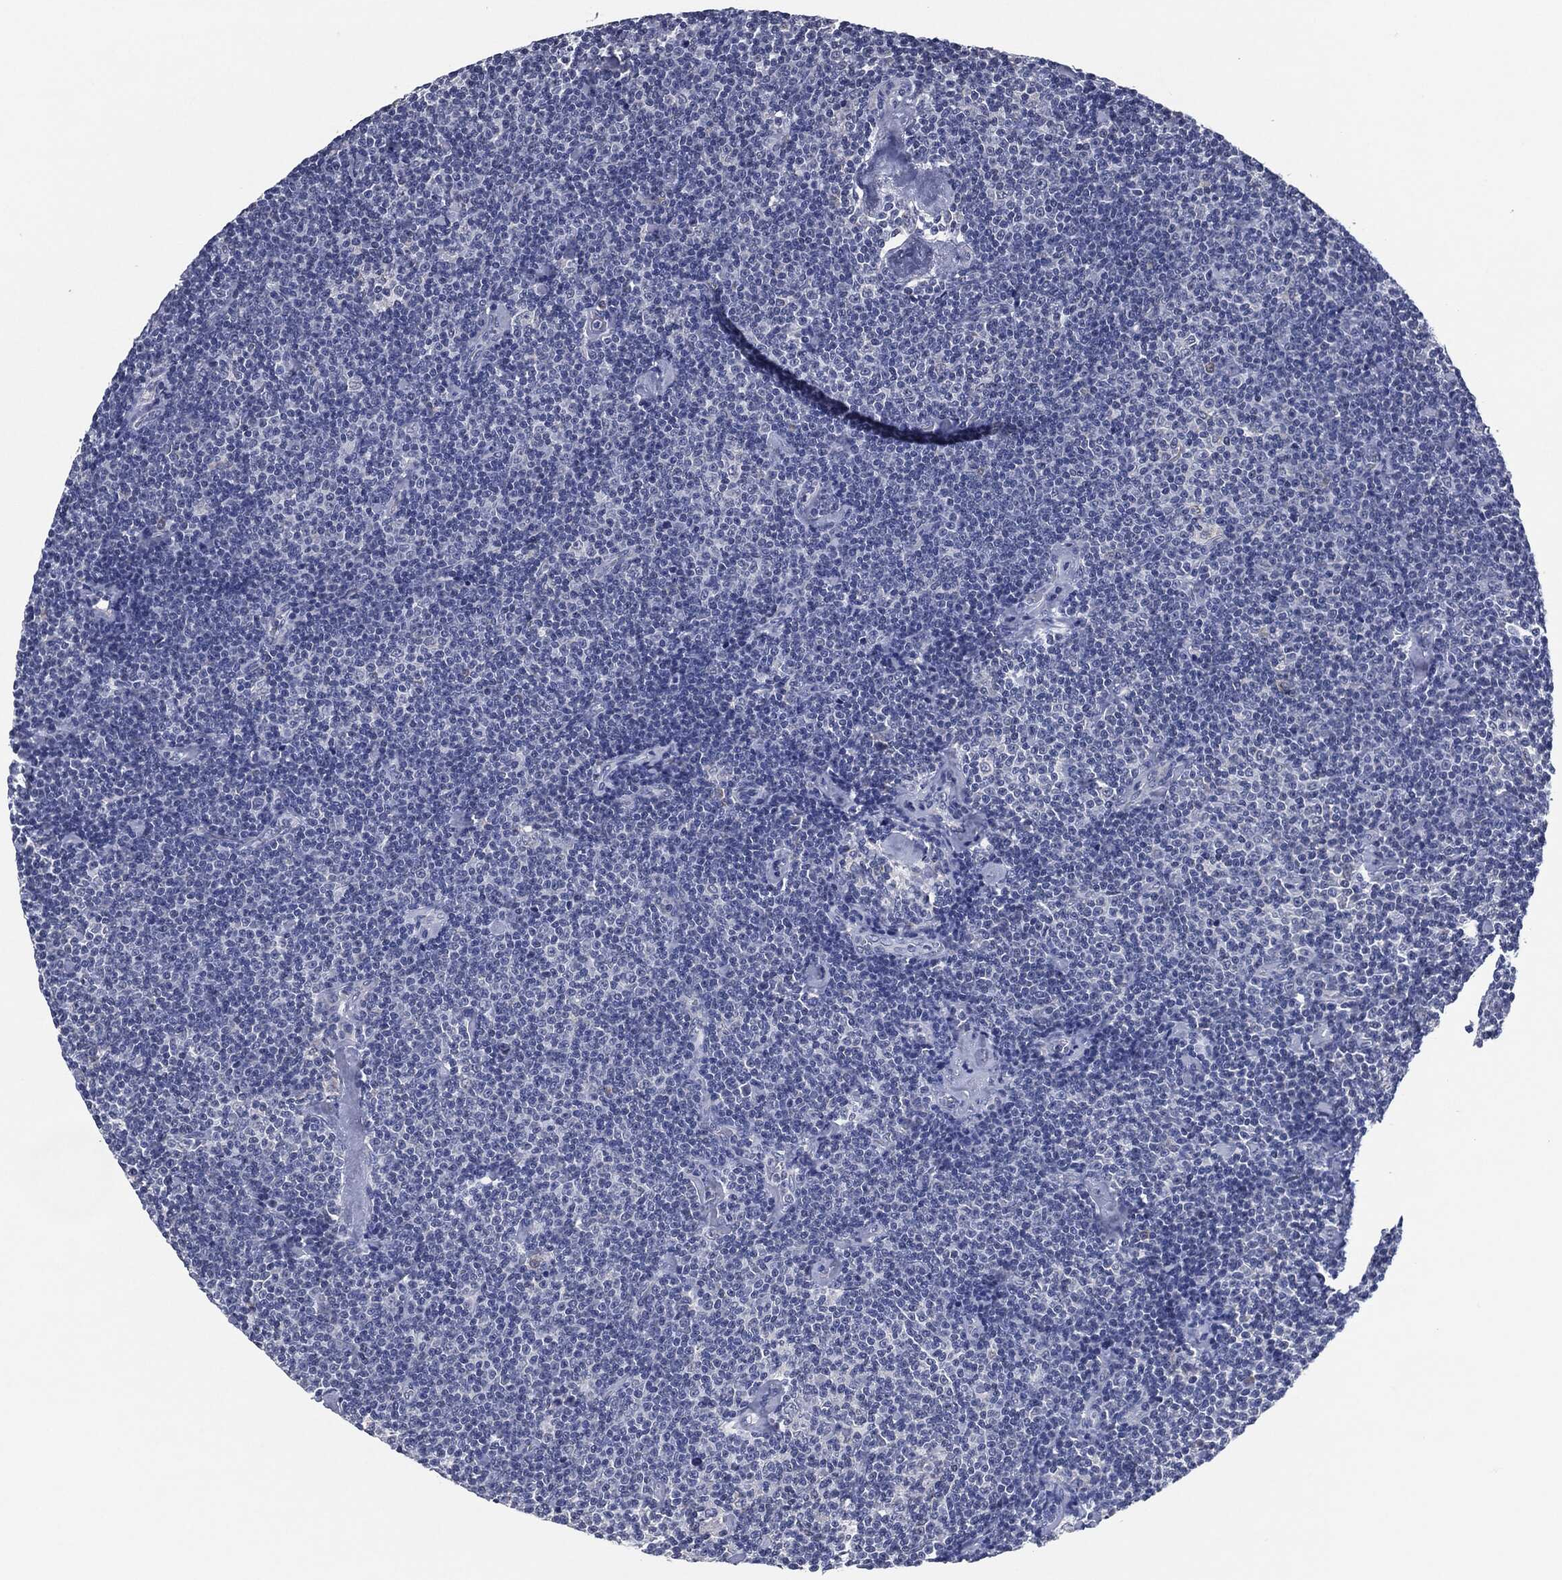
{"staining": {"intensity": "negative", "quantity": "none", "location": "none"}, "tissue": "lymphoma", "cell_type": "Tumor cells", "image_type": "cancer", "snomed": [{"axis": "morphology", "description": "Malignant lymphoma, non-Hodgkin's type, Low grade"}, {"axis": "topography", "description": "Lymph node"}], "caption": "Photomicrograph shows no protein staining in tumor cells of malignant lymphoma, non-Hodgkin's type (low-grade) tissue.", "gene": "IL2RG", "patient": {"sex": "male", "age": 81}}